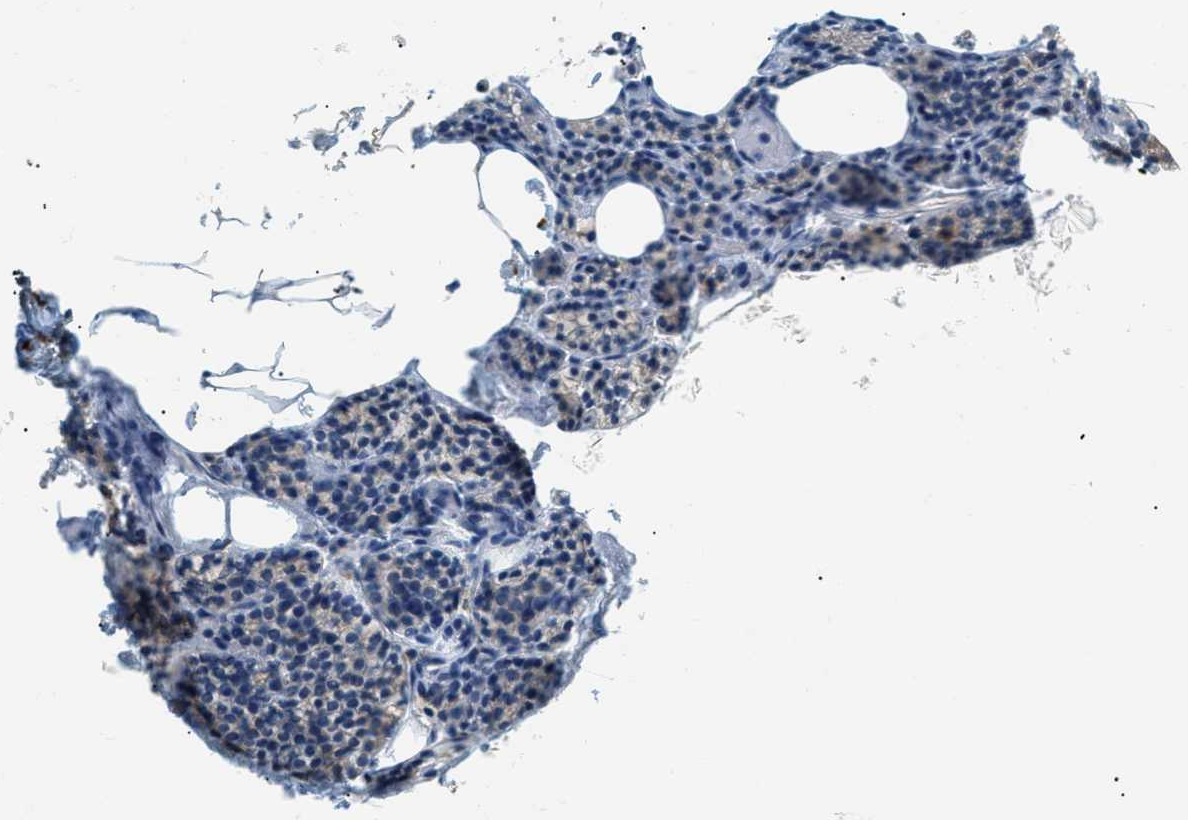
{"staining": {"intensity": "weak", "quantity": "25%-75%", "location": "cytoplasmic/membranous"}, "tissue": "parathyroid gland", "cell_type": "Glandular cells", "image_type": "normal", "snomed": [{"axis": "morphology", "description": "Normal tissue, NOS"}, {"axis": "morphology", "description": "Adenoma, NOS"}, {"axis": "topography", "description": "Parathyroid gland"}], "caption": "About 25%-75% of glandular cells in benign parathyroid gland display weak cytoplasmic/membranous protein staining as visualized by brown immunohistochemical staining.", "gene": "PIGG", "patient": {"sex": "female", "age": 74}}